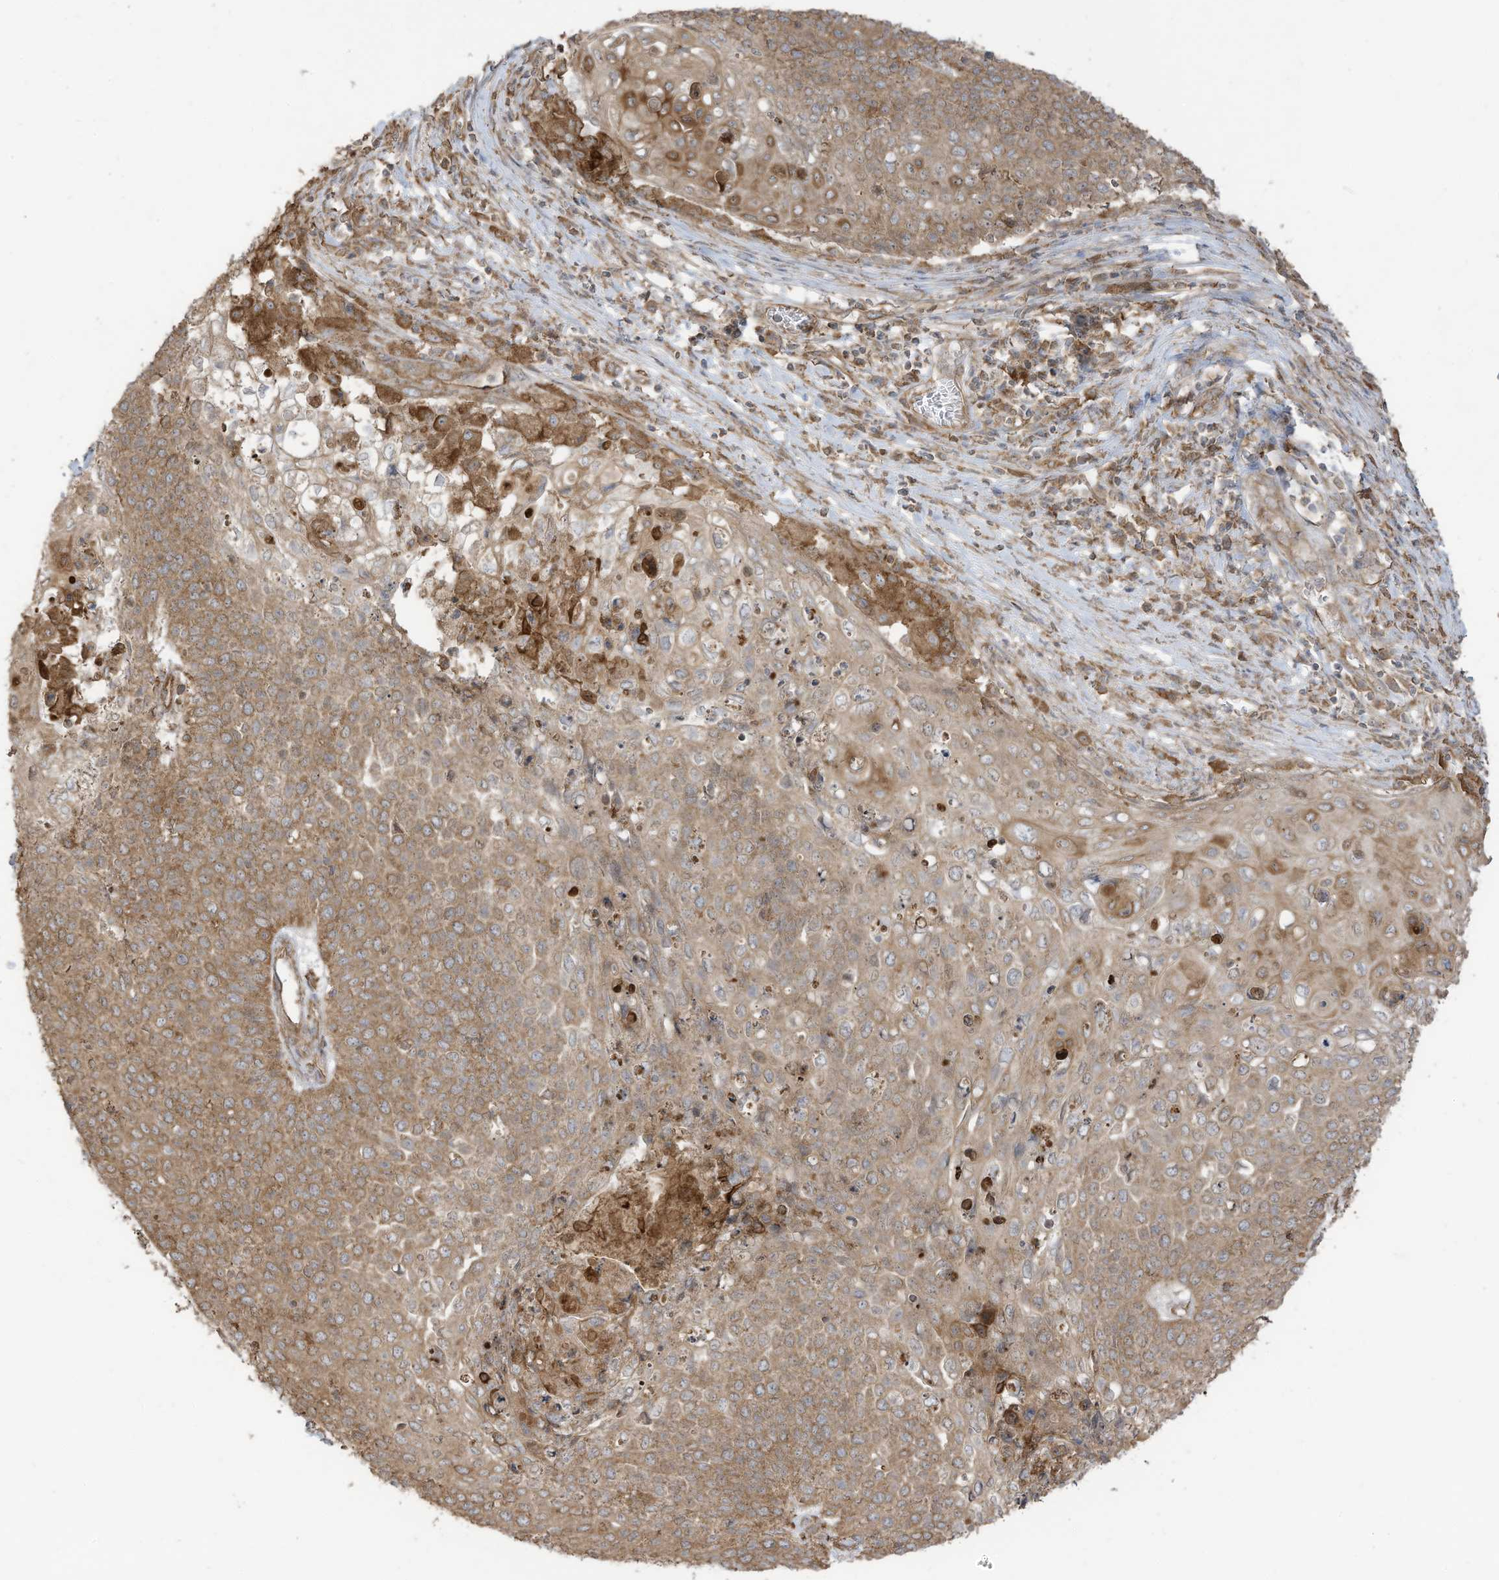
{"staining": {"intensity": "moderate", "quantity": ">75%", "location": "cytoplasmic/membranous"}, "tissue": "cervical cancer", "cell_type": "Tumor cells", "image_type": "cancer", "snomed": [{"axis": "morphology", "description": "Squamous cell carcinoma, NOS"}, {"axis": "topography", "description": "Cervix"}], "caption": "There is medium levels of moderate cytoplasmic/membranous staining in tumor cells of cervical cancer (squamous cell carcinoma), as demonstrated by immunohistochemical staining (brown color).", "gene": "CGAS", "patient": {"sex": "female", "age": 39}}